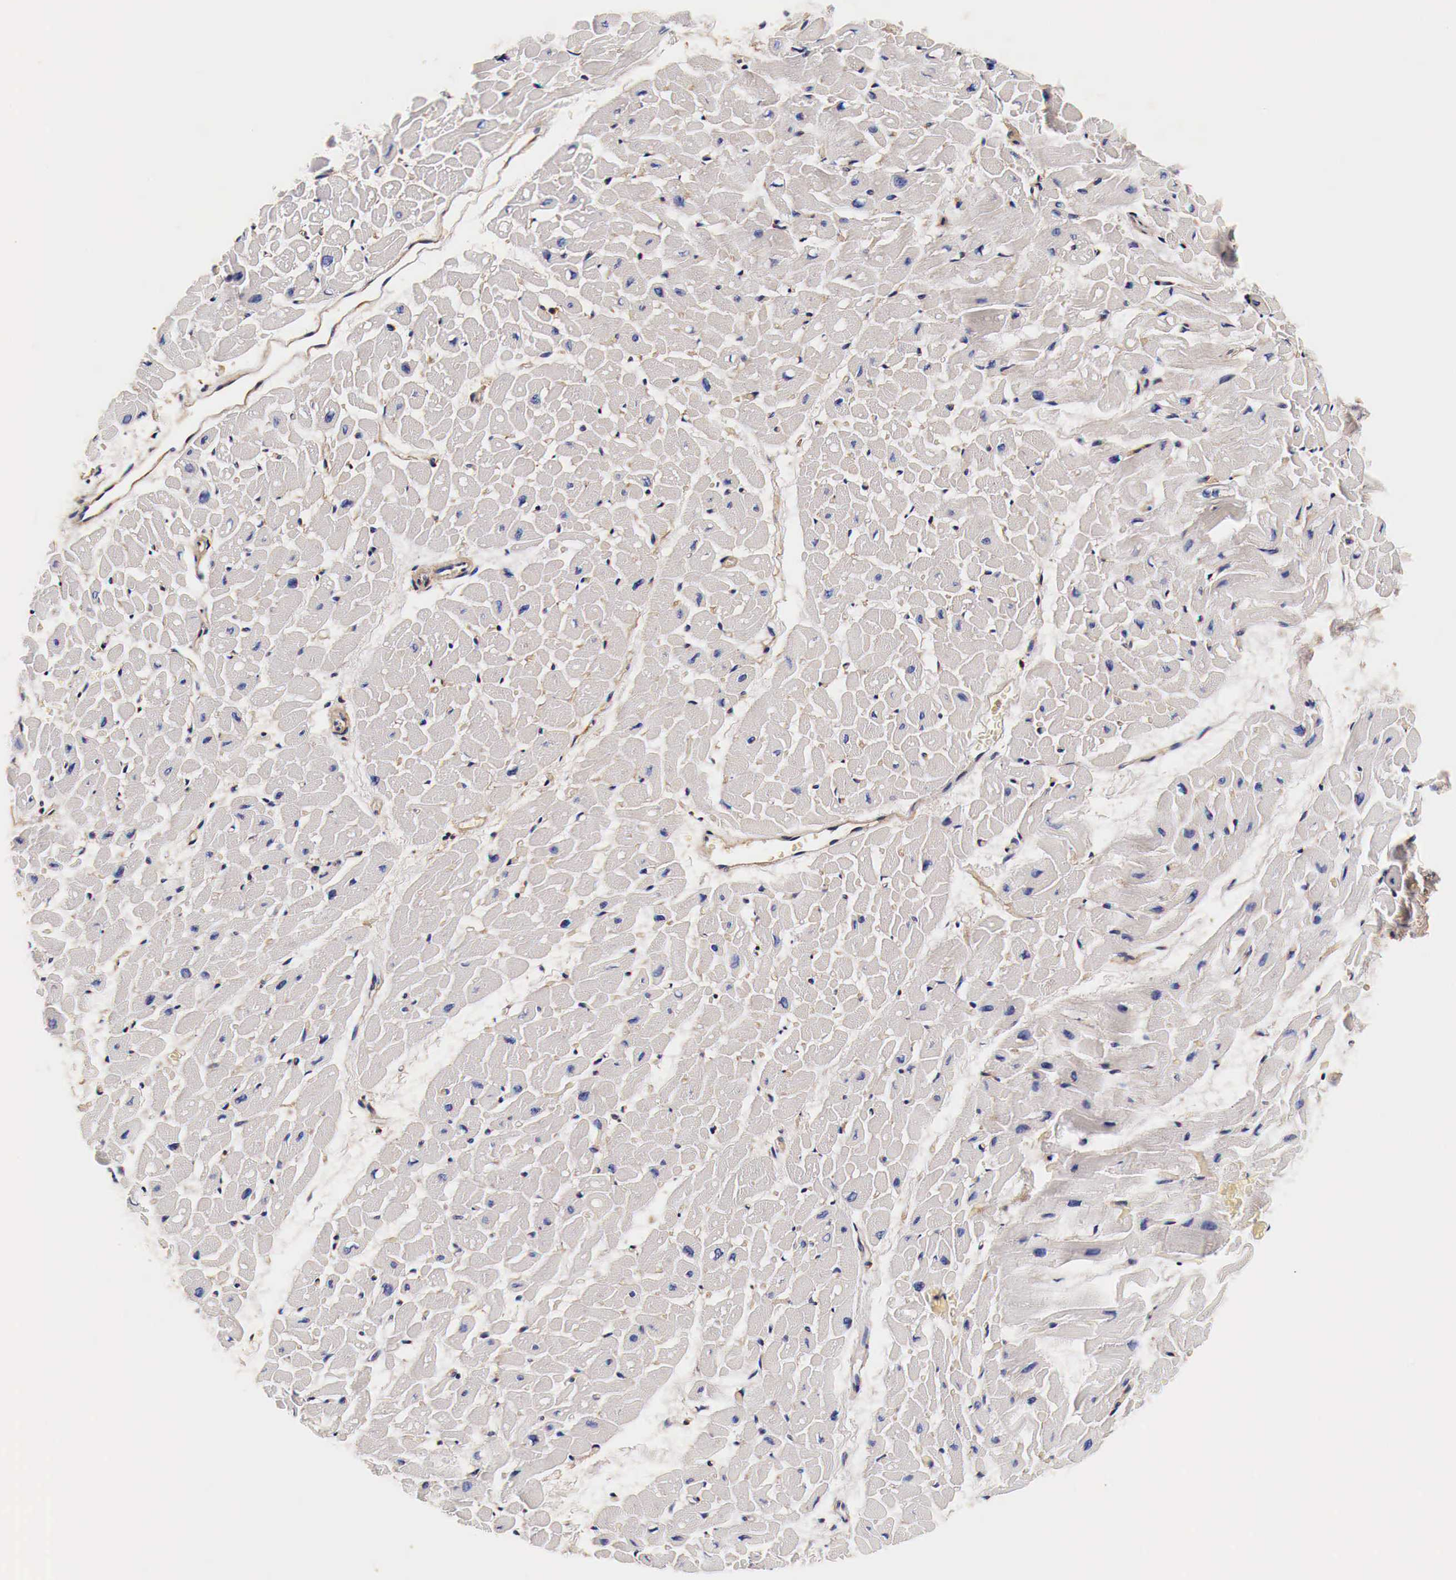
{"staining": {"intensity": "weak", "quantity": "<25%", "location": "cytoplasmic/membranous"}, "tissue": "heart muscle", "cell_type": "Cardiomyocytes", "image_type": "normal", "snomed": [{"axis": "morphology", "description": "Normal tissue, NOS"}, {"axis": "topography", "description": "Heart"}], "caption": "Immunohistochemical staining of normal human heart muscle shows no significant positivity in cardiomyocytes.", "gene": "RP2", "patient": {"sex": "male", "age": 45}}